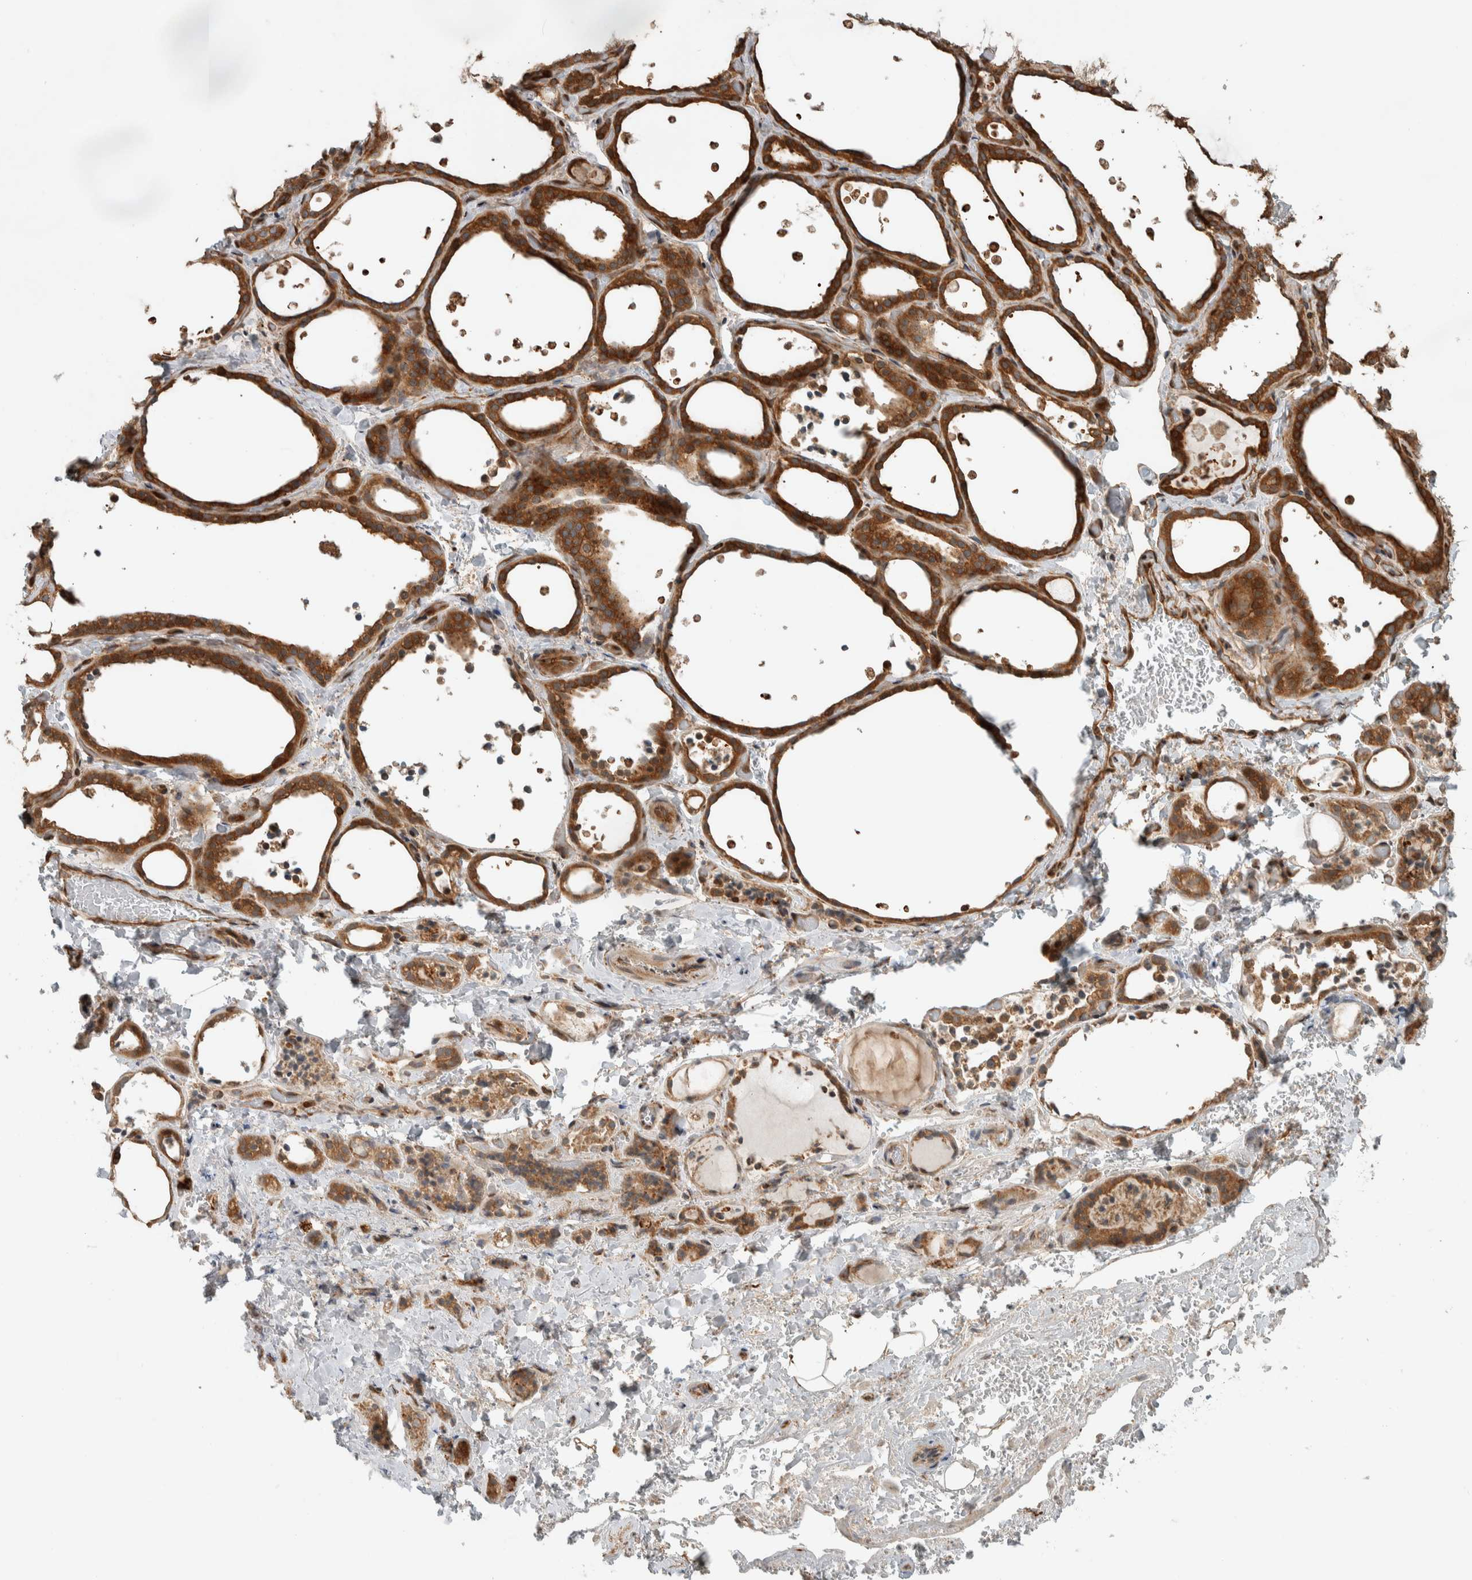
{"staining": {"intensity": "strong", "quantity": ">75%", "location": "cytoplasmic/membranous"}, "tissue": "thyroid gland", "cell_type": "Glandular cells", "image_type": "normal", "snomed": [{"axis": "morphology", "description": "Normal tissue, NOS"}, {"axis": "topography", "description": "Thyroid gland"}], "caption": "A high-resolution image shows immunohistochemistry (IHC) staining of benign thyroid gland, which displays strong cytoplasmic/membranous staining in about >75% of glandular cells. (DAB = brown stain, brightfield microscopy at high magnification).", "gene": "CNTROB", "patient": {"sex": "female", "age": 44}}